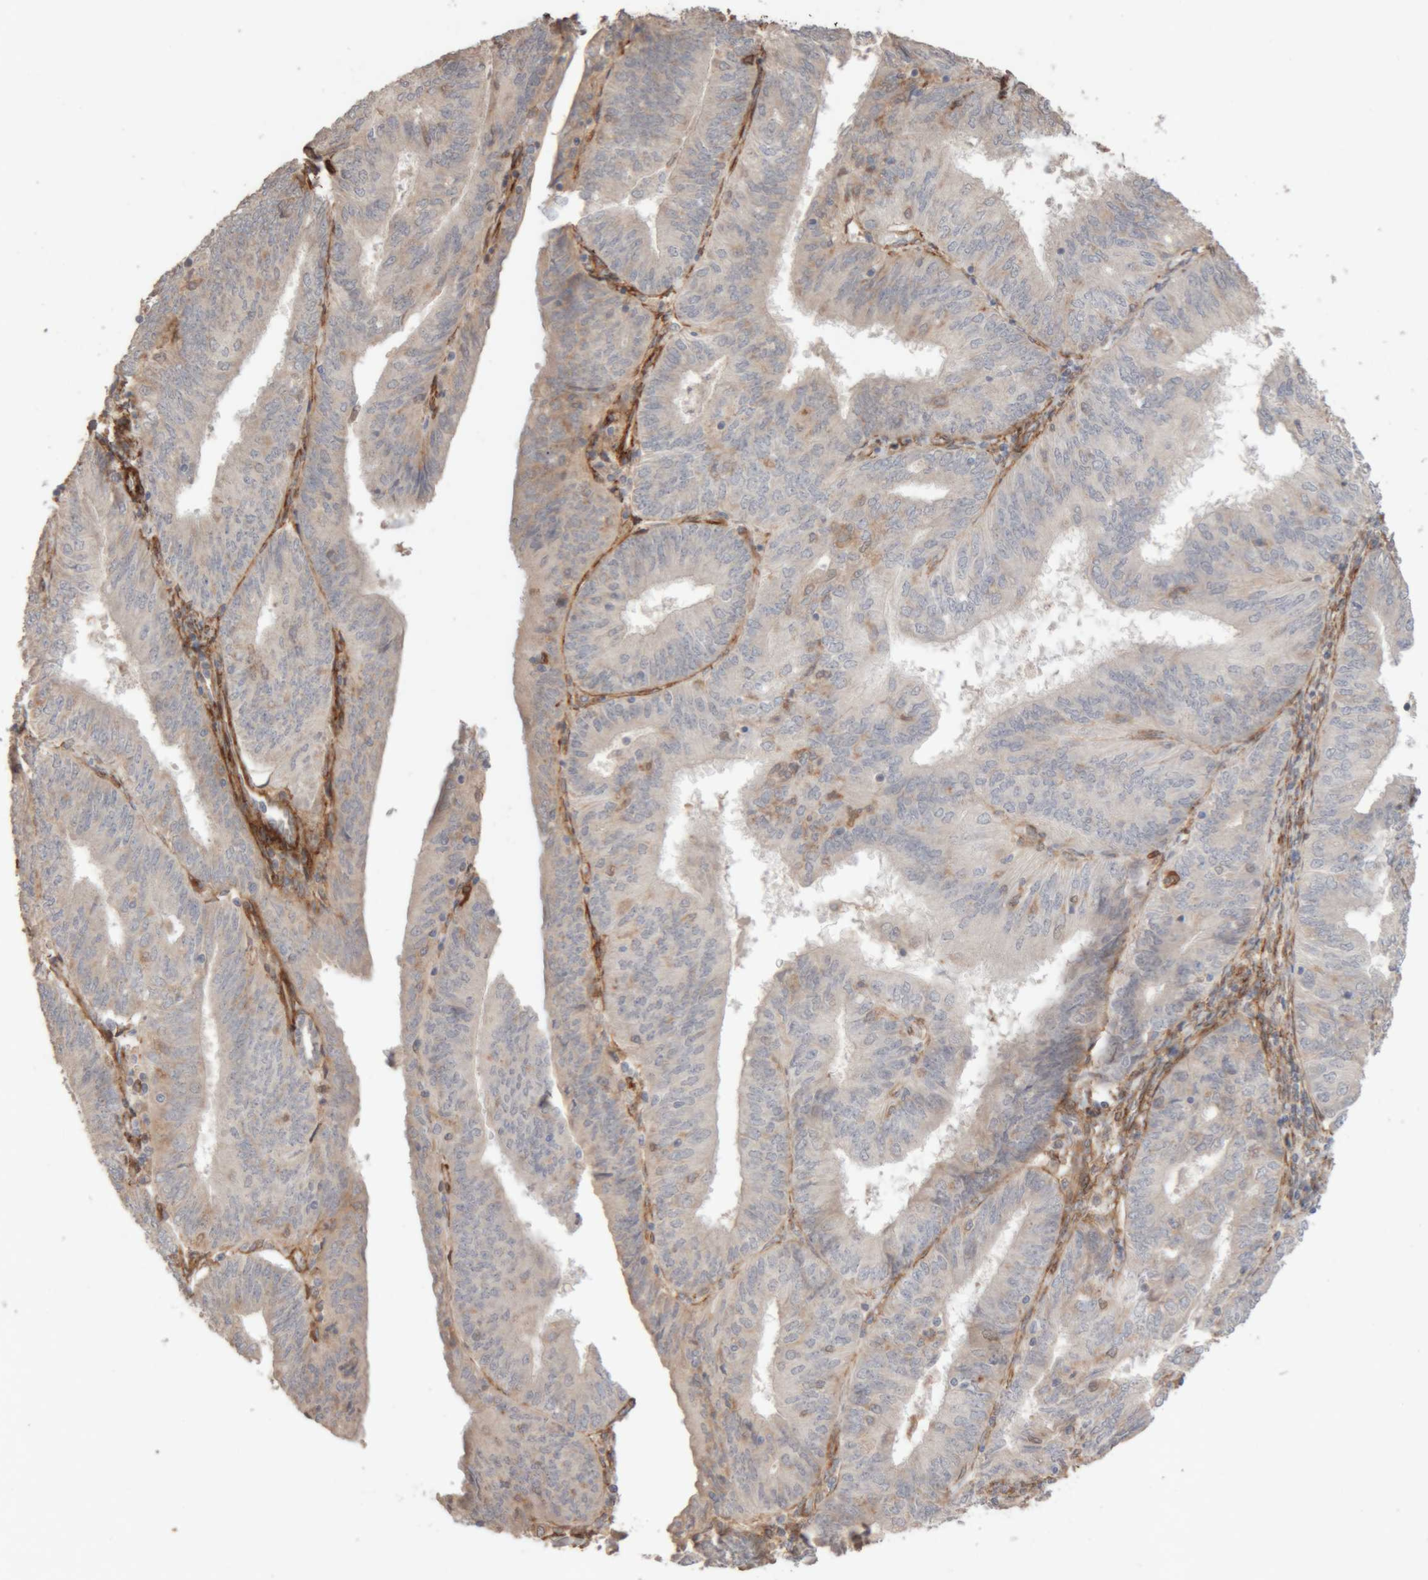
{"staining": {"intensity": "negative", "quantity": "none", "location": "none"}, "tissue": "endometrial cancer", "cell_type": "Tumor cells", "image_type": "cancer", "snomed": [{"axis": "morphology", "description": "Adenocarcinoma, NOS"}, {"axis": "topography", "description": "Endometrium"}], "caption": "Endometrial cancer was stained to show a protein in brown. There is no significant positivity in tumor cells. (DAB (3,3'-diaminobenzidine) IHC, high magnification).", "gene": "RAB32", "patient": {"sex": "female", "age": 58}}